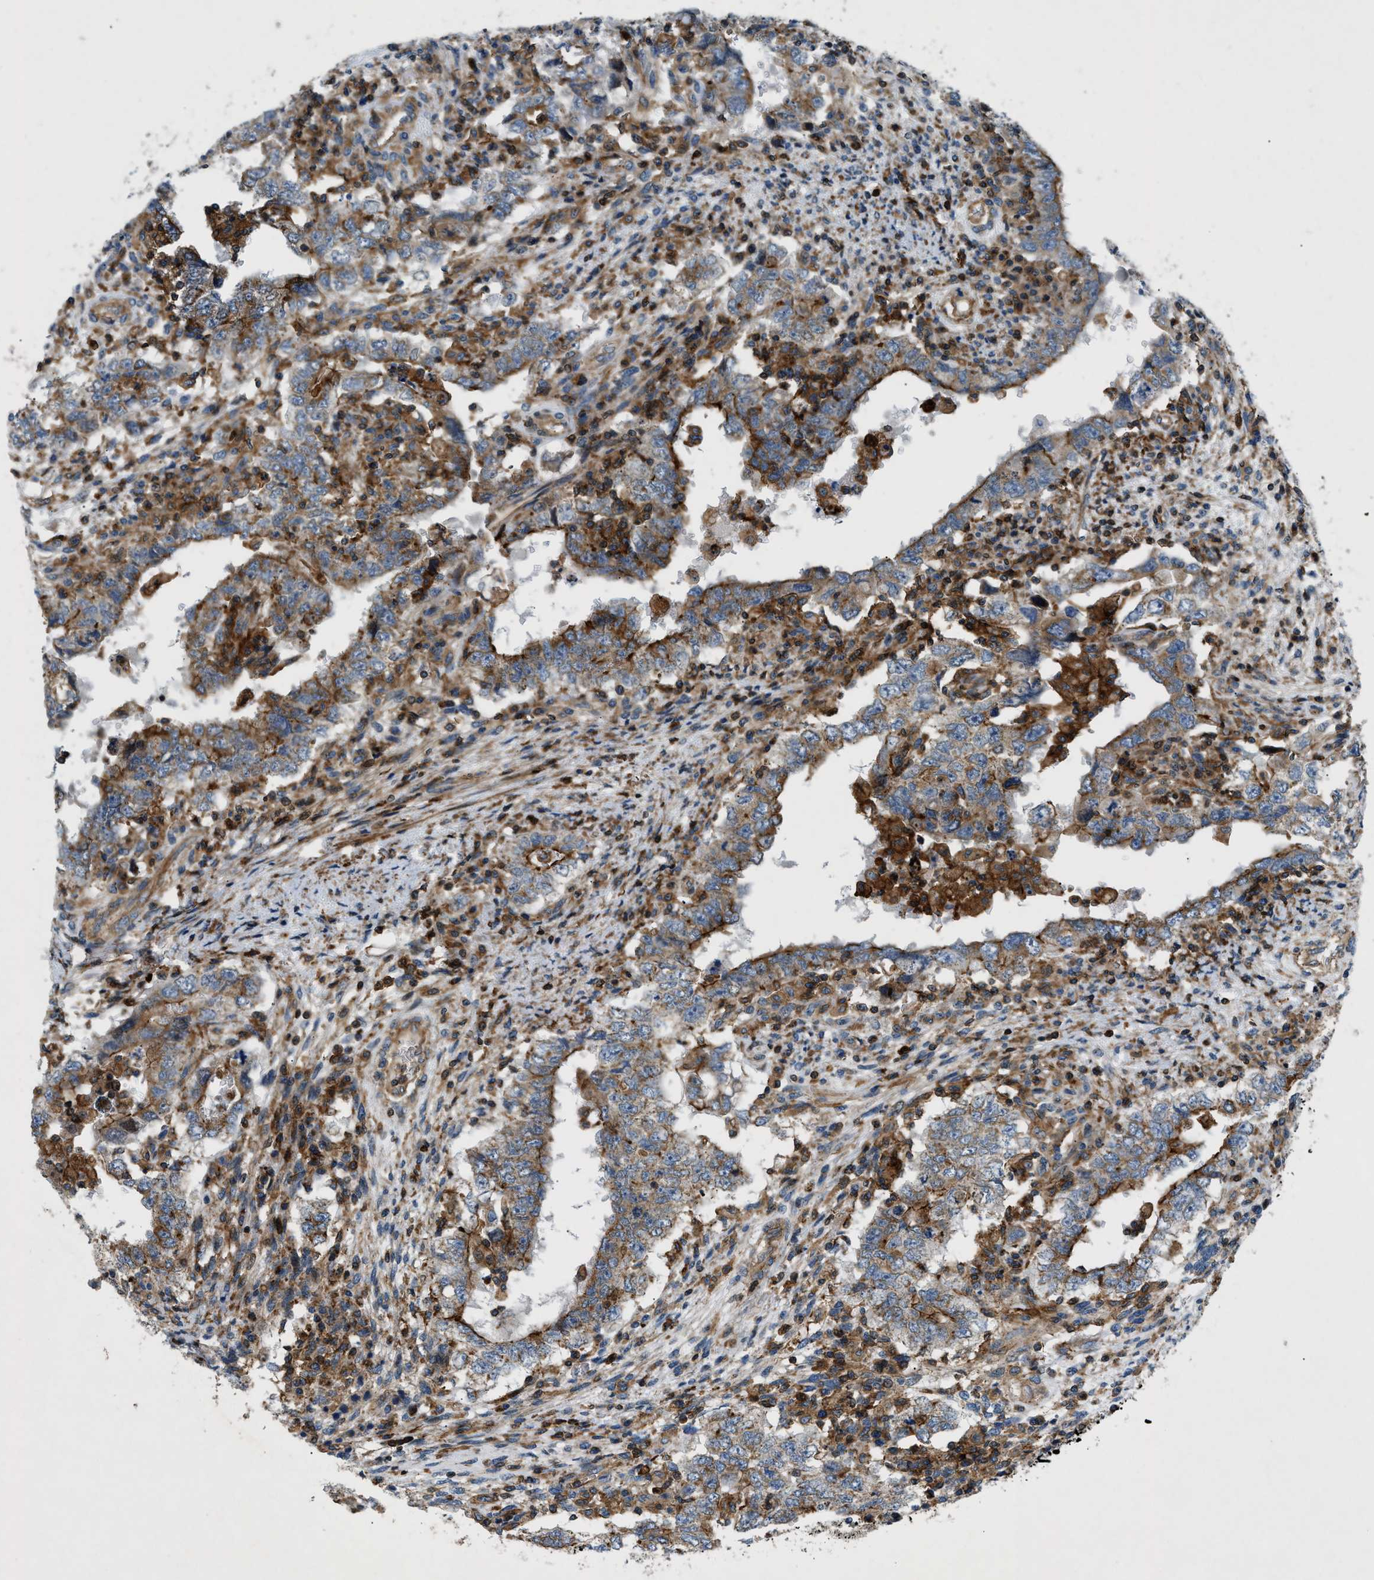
{"staining": {"intensity": "moderate", "quantity": "25%-75%", "location": "cytoplasmic/membranous"}, "tissue": "testis cancer", "cell_type": "Tumor cells", "image_type": "cancer", "snomed": [{"axis": "morphology", "description": "Carcinoma, Embryonal, NOS"}, {"axis": "topography", "description": "Testis"}], "caption": "Testis embryonal carcinoma stained with DAB immunohistochemistry (IHC) shows medium levels of moderate cytoplasmic/membranous positivity in about 25%-75% of tumor cells. The protein of interest is stained brown, and the nuclei are stained in blue (DAB IHC with brightfield microscopy, high magnification).", "gene": "DHODH", "patient": {"sex": "male", "age": 26}}